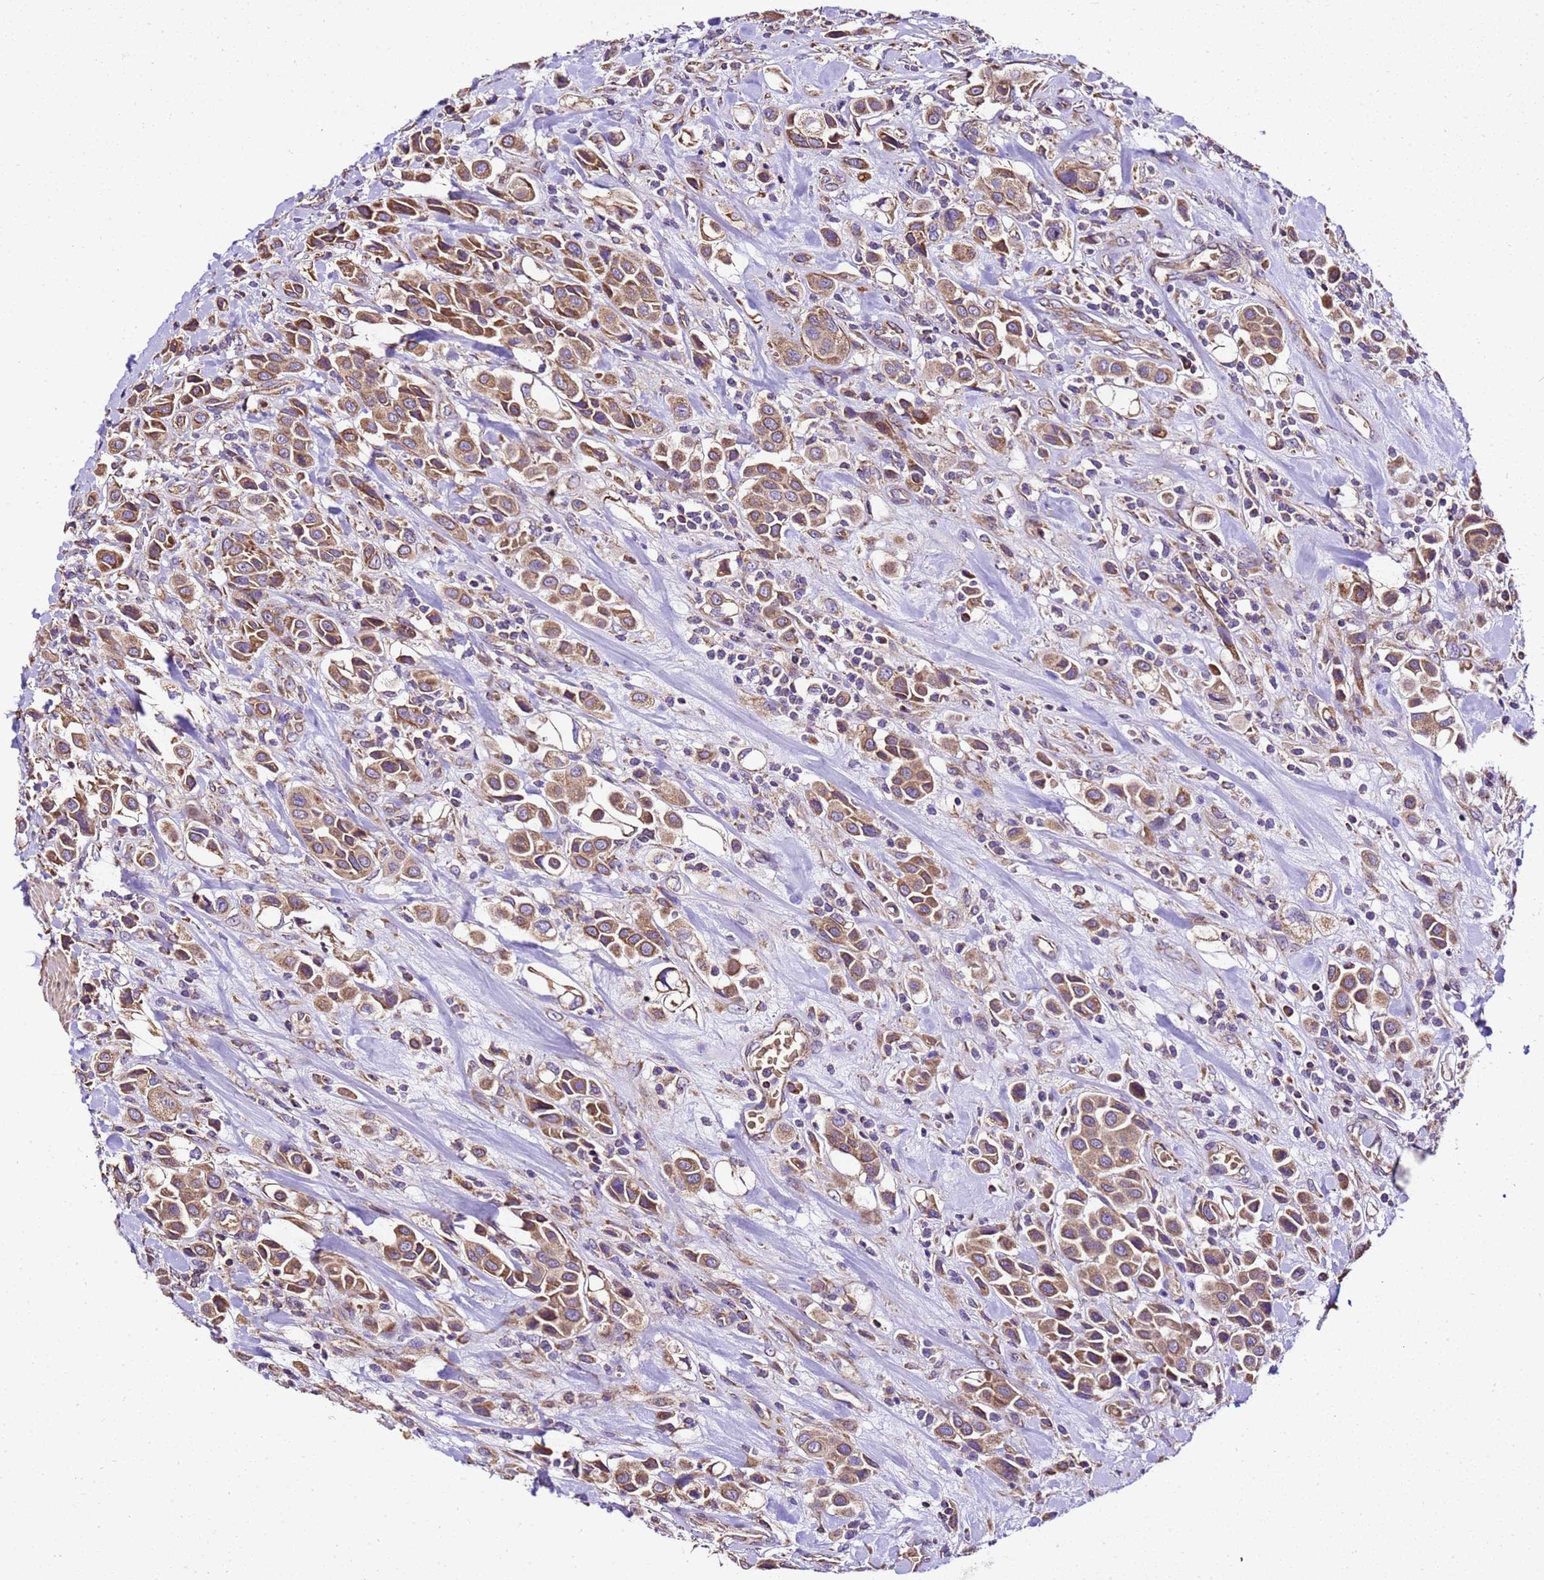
{"staining": {"intensity": "strong", "quantity": ">75%", "location": "cytoplasmic/membranous"}, "tissue": "urothelial cancer", "cell_type": "Tumor cells", "image_type": "cancer", "snomed": [{"axis": "morphology", "description": "Urothelial carcinoma, High grade"}, {"axis": "topography", "description": "Urinary bladder"}], "caption": "The histopathology image demonstrates a brown stain indicating the presence of a protein in the cytoplasmic/membranous of tumor cells in urothelial carcinoma (high-grade).", "gene": "LRRIQ1", "patient": {"sex": "male", "age": 50}}